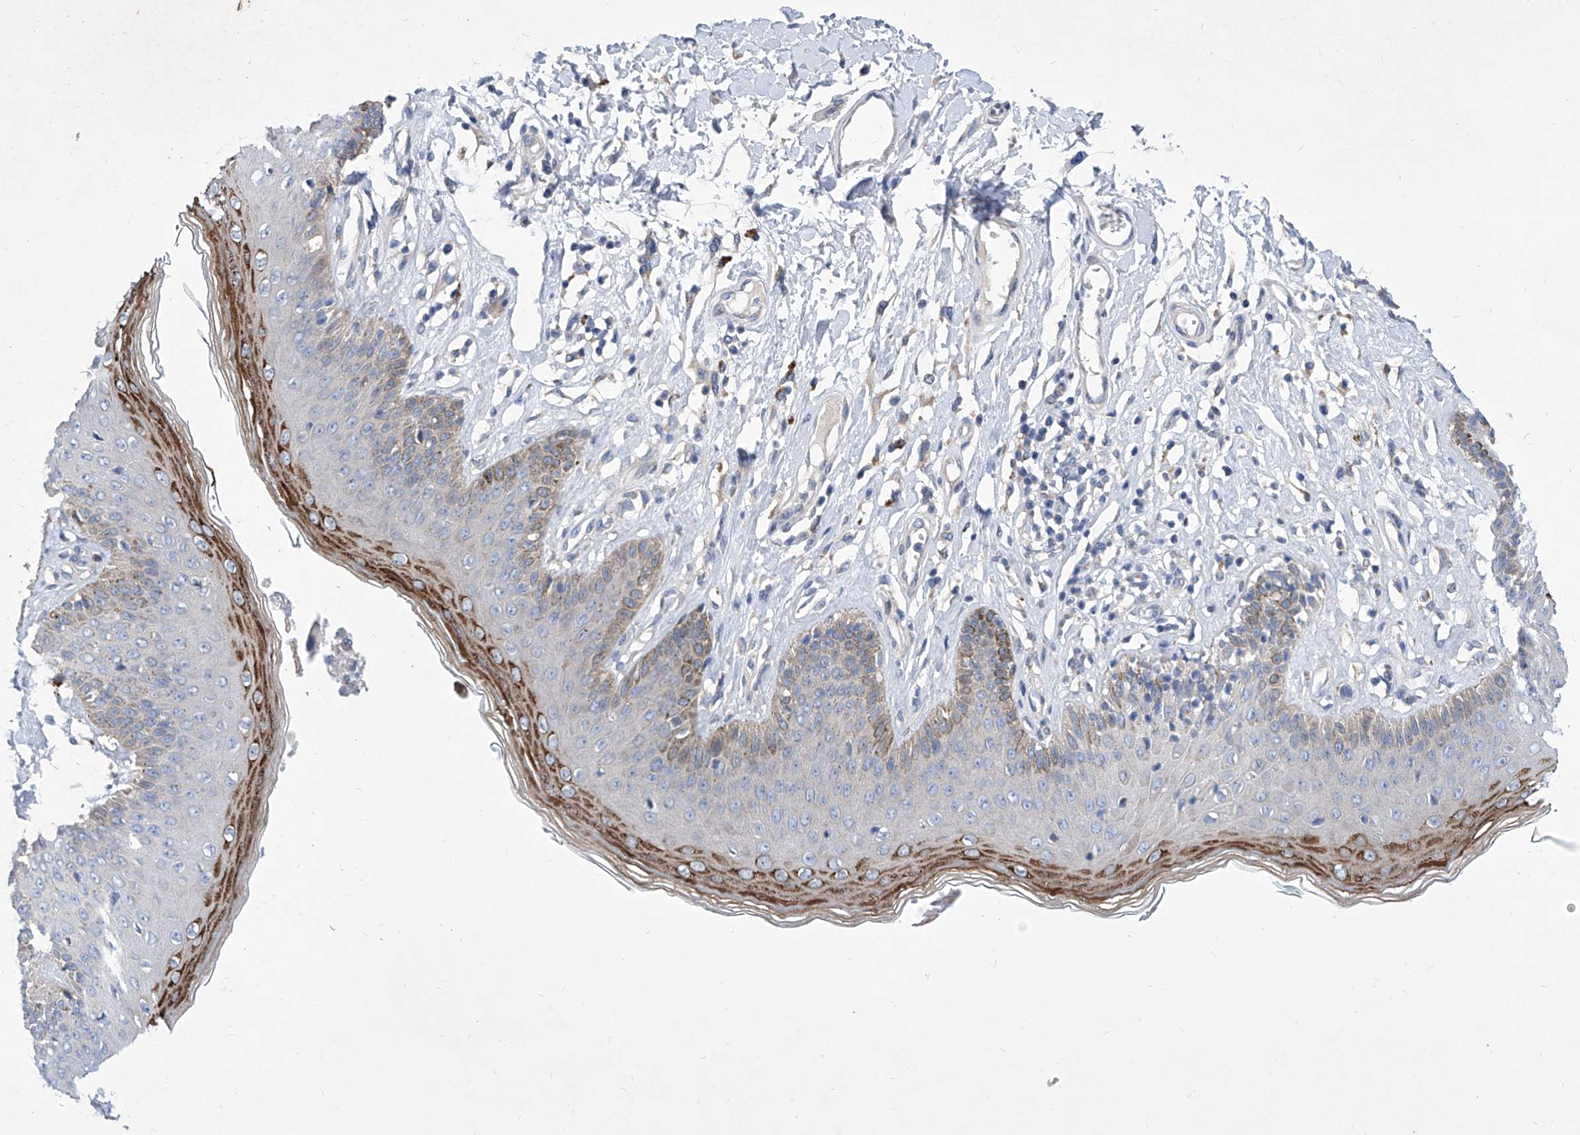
{"staining": {"intensity": "strong", "quantity": "<25%", "location": "cytoplasmic/membranous"}, "tissue": "skin", "cell_type": "Epidermal cells", "image_type": "normal", "snomed": [{"axis": "morphology", "description": "Normal tissue, NOS"}, {"axis": "morphology", "description": "Squamous cell carcinoma, NOS"}, {"axis": "topography", "description": "Vulva"}], "caption": "Protein expression analysis of normal skin demonstrates strong cytoplasmic/membranous expression in approximately <25% of epidermal cells.", "gene": "SRBD1", "patient": {"sex": "female", "age": 85}}